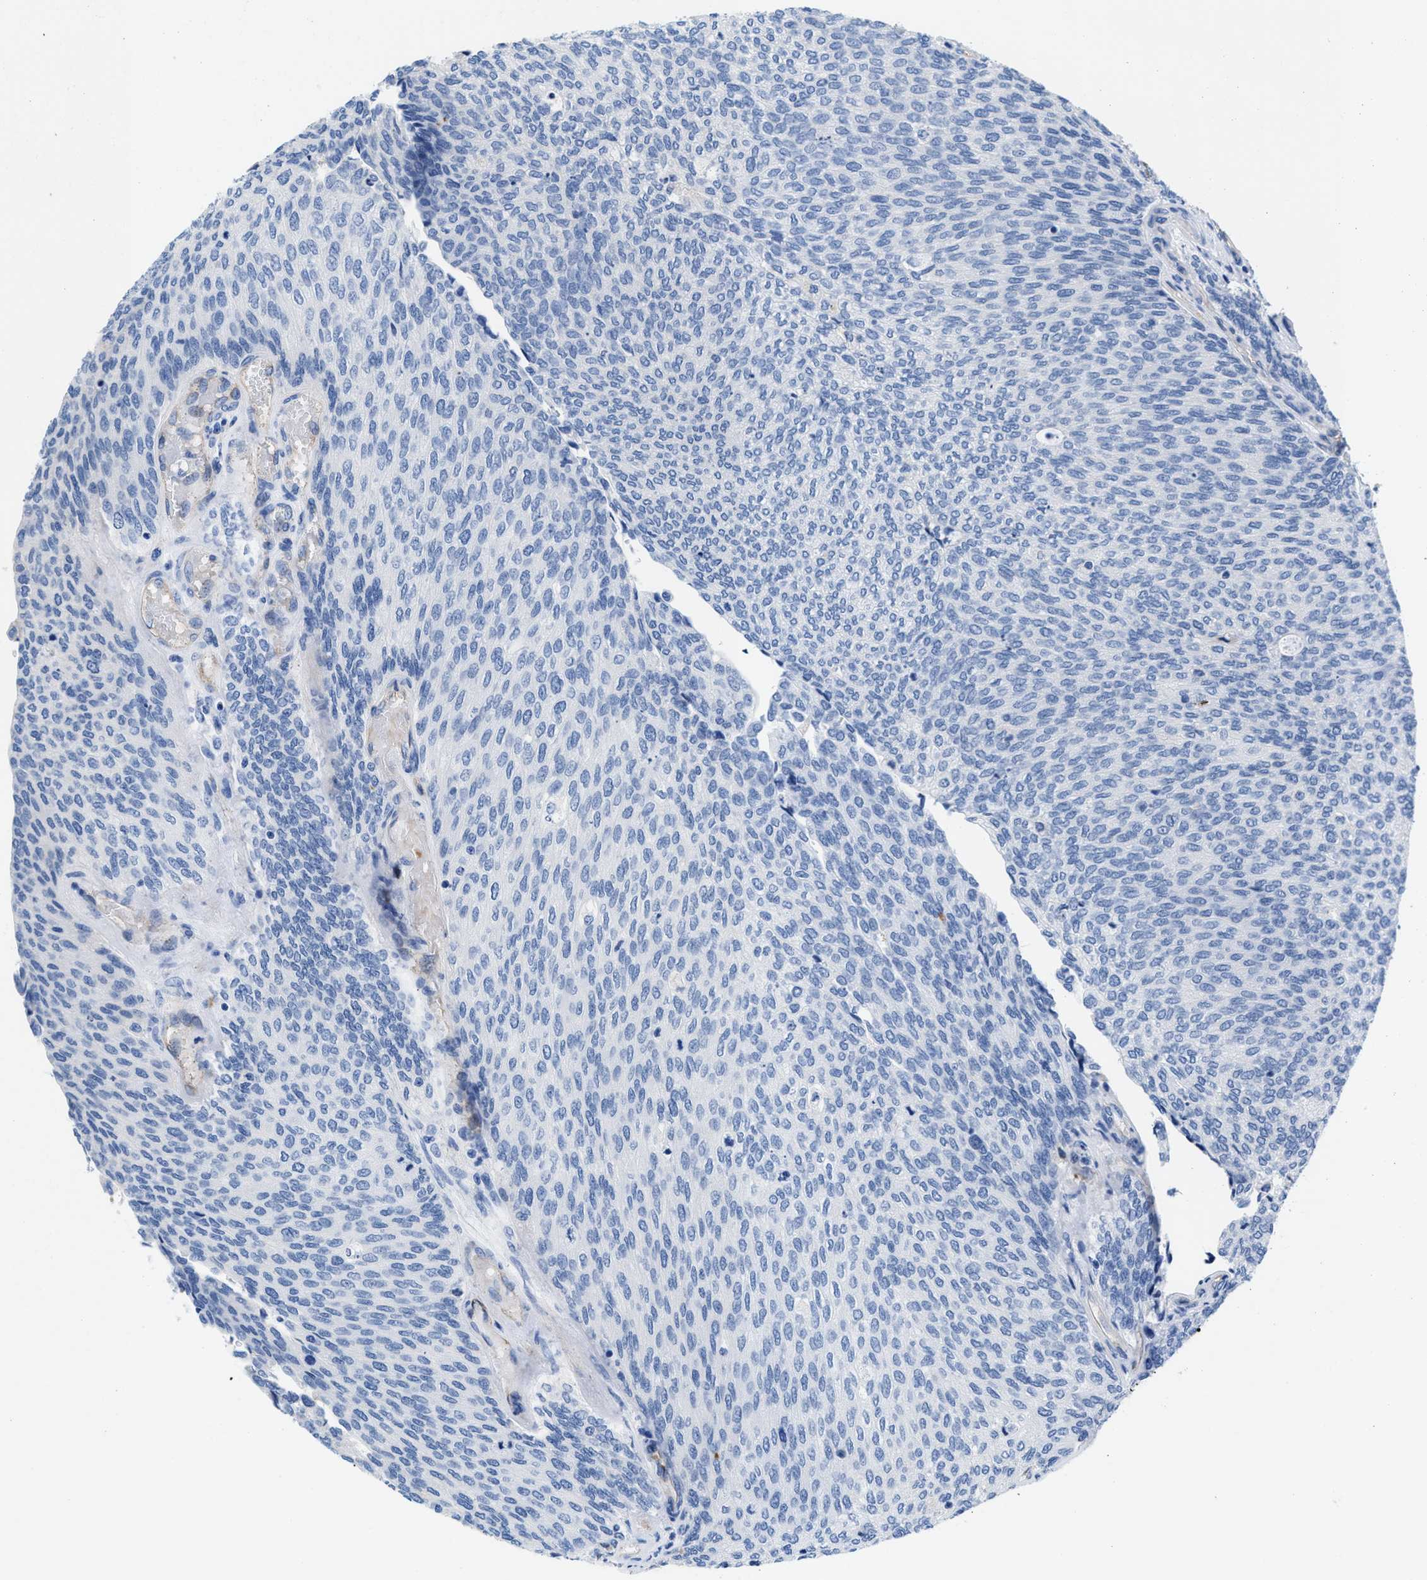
{"staining": {"intensity": "negative", "quantity": "none", "location": "none"}, "tissue": "urothelial cancer", "cell_type": "Tumor cells", "image_type": "cancer", "snomed": [{"axis": "morphology", "description": "Urothelial carcinoma, Low grade"}, {"axis": "topography", "description": "Urinary bladder"}], "caption": "Urothelial carcinoma (low-grade) stained for a protein using IHC exhibits no staining tumor cells.", "gene": "SLFN13", "patient": {"sex": "female", "age": 79}}